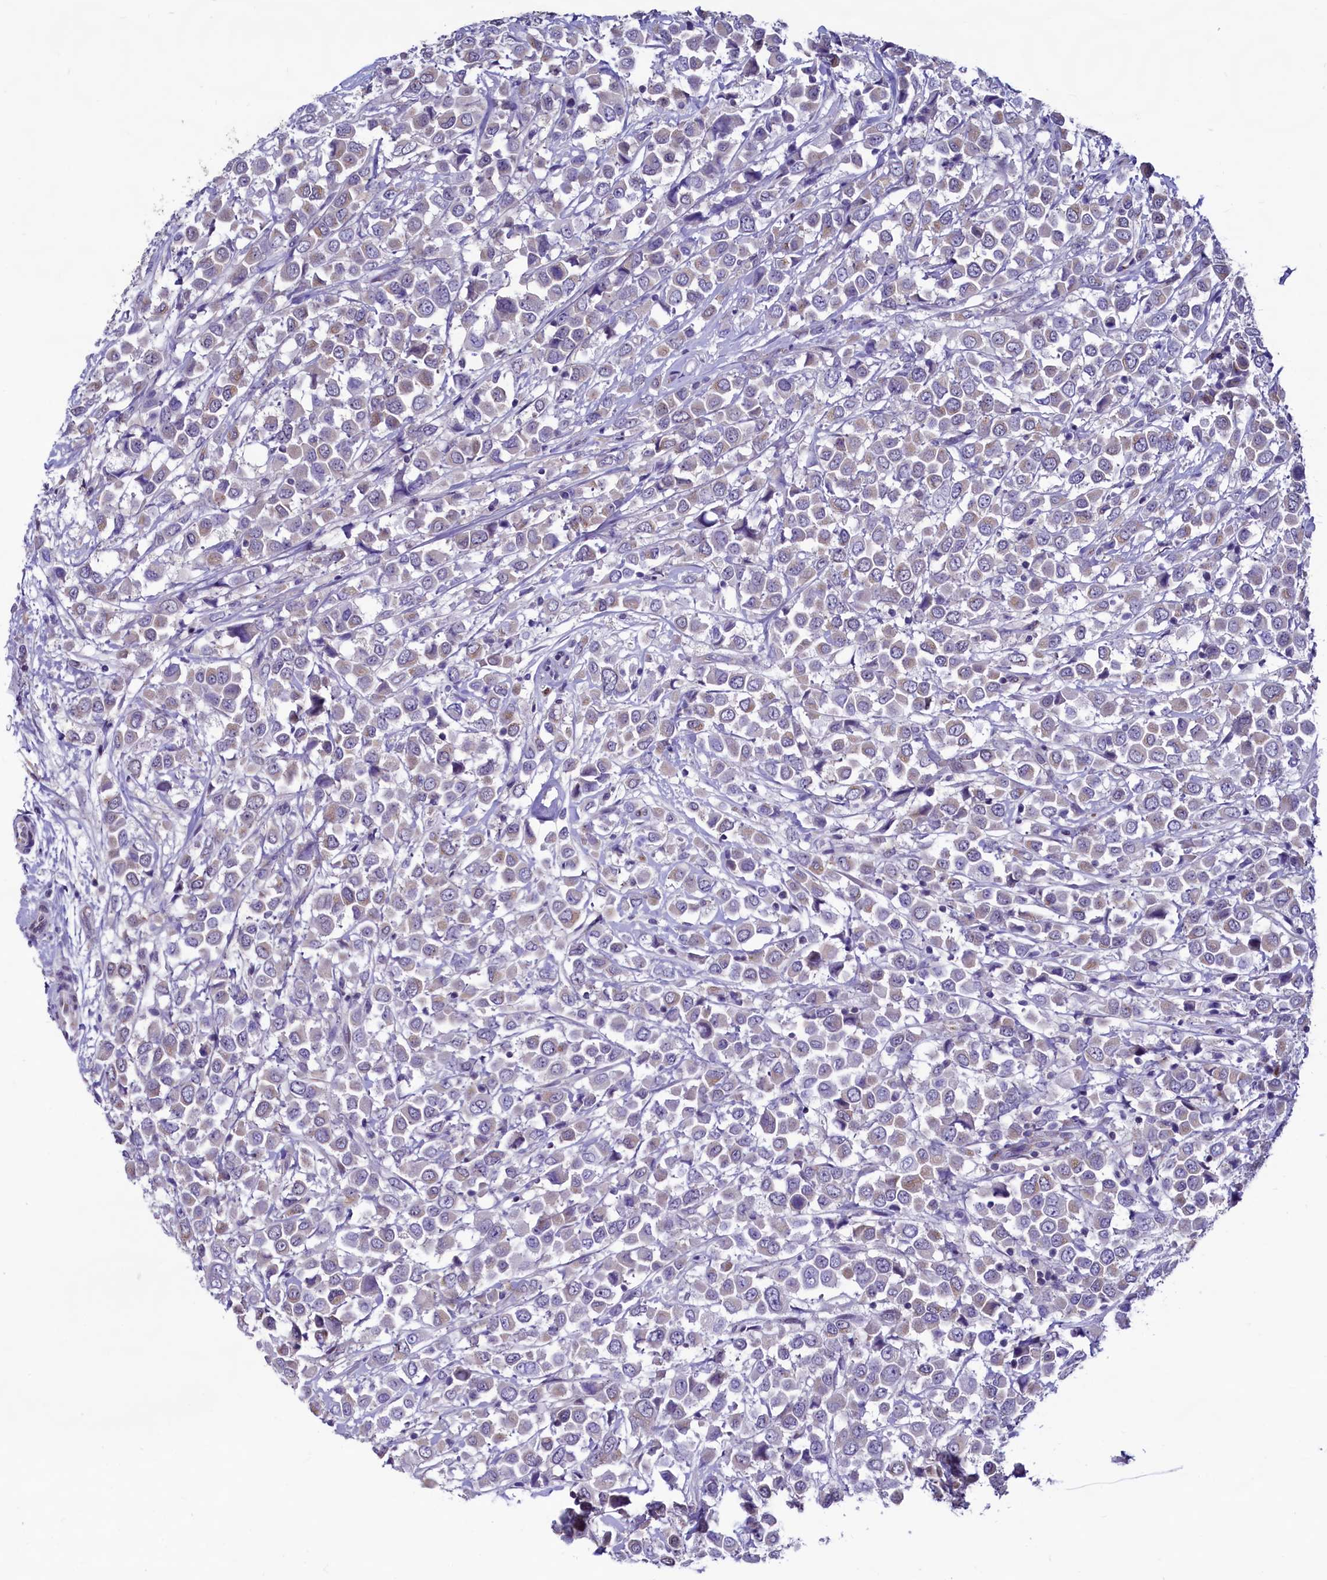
{"staining": {"intensity": "weak", "quantity": "25%-75%", "location": "cytoplasmic/membranous"}, "tissue": "breast cancer", "cell_type": "Tumor cells", "image_type": "cancer", "snomed": [{"axis": "morphology", "description": "Duct carcinoma"}, {"axis": "topography", "description": "Breast"}], "caption": "Breast intraductal carcinoma was stained to show a protein in brown. There is low levels of weak cytoplasmic/membranous staining in about 25%-75% of tumor cells. The protein is shown in brown color, while the nuclei are stained blue.", "gene": "SEC24C", "patient": {"sex": "female", "age": 61}}